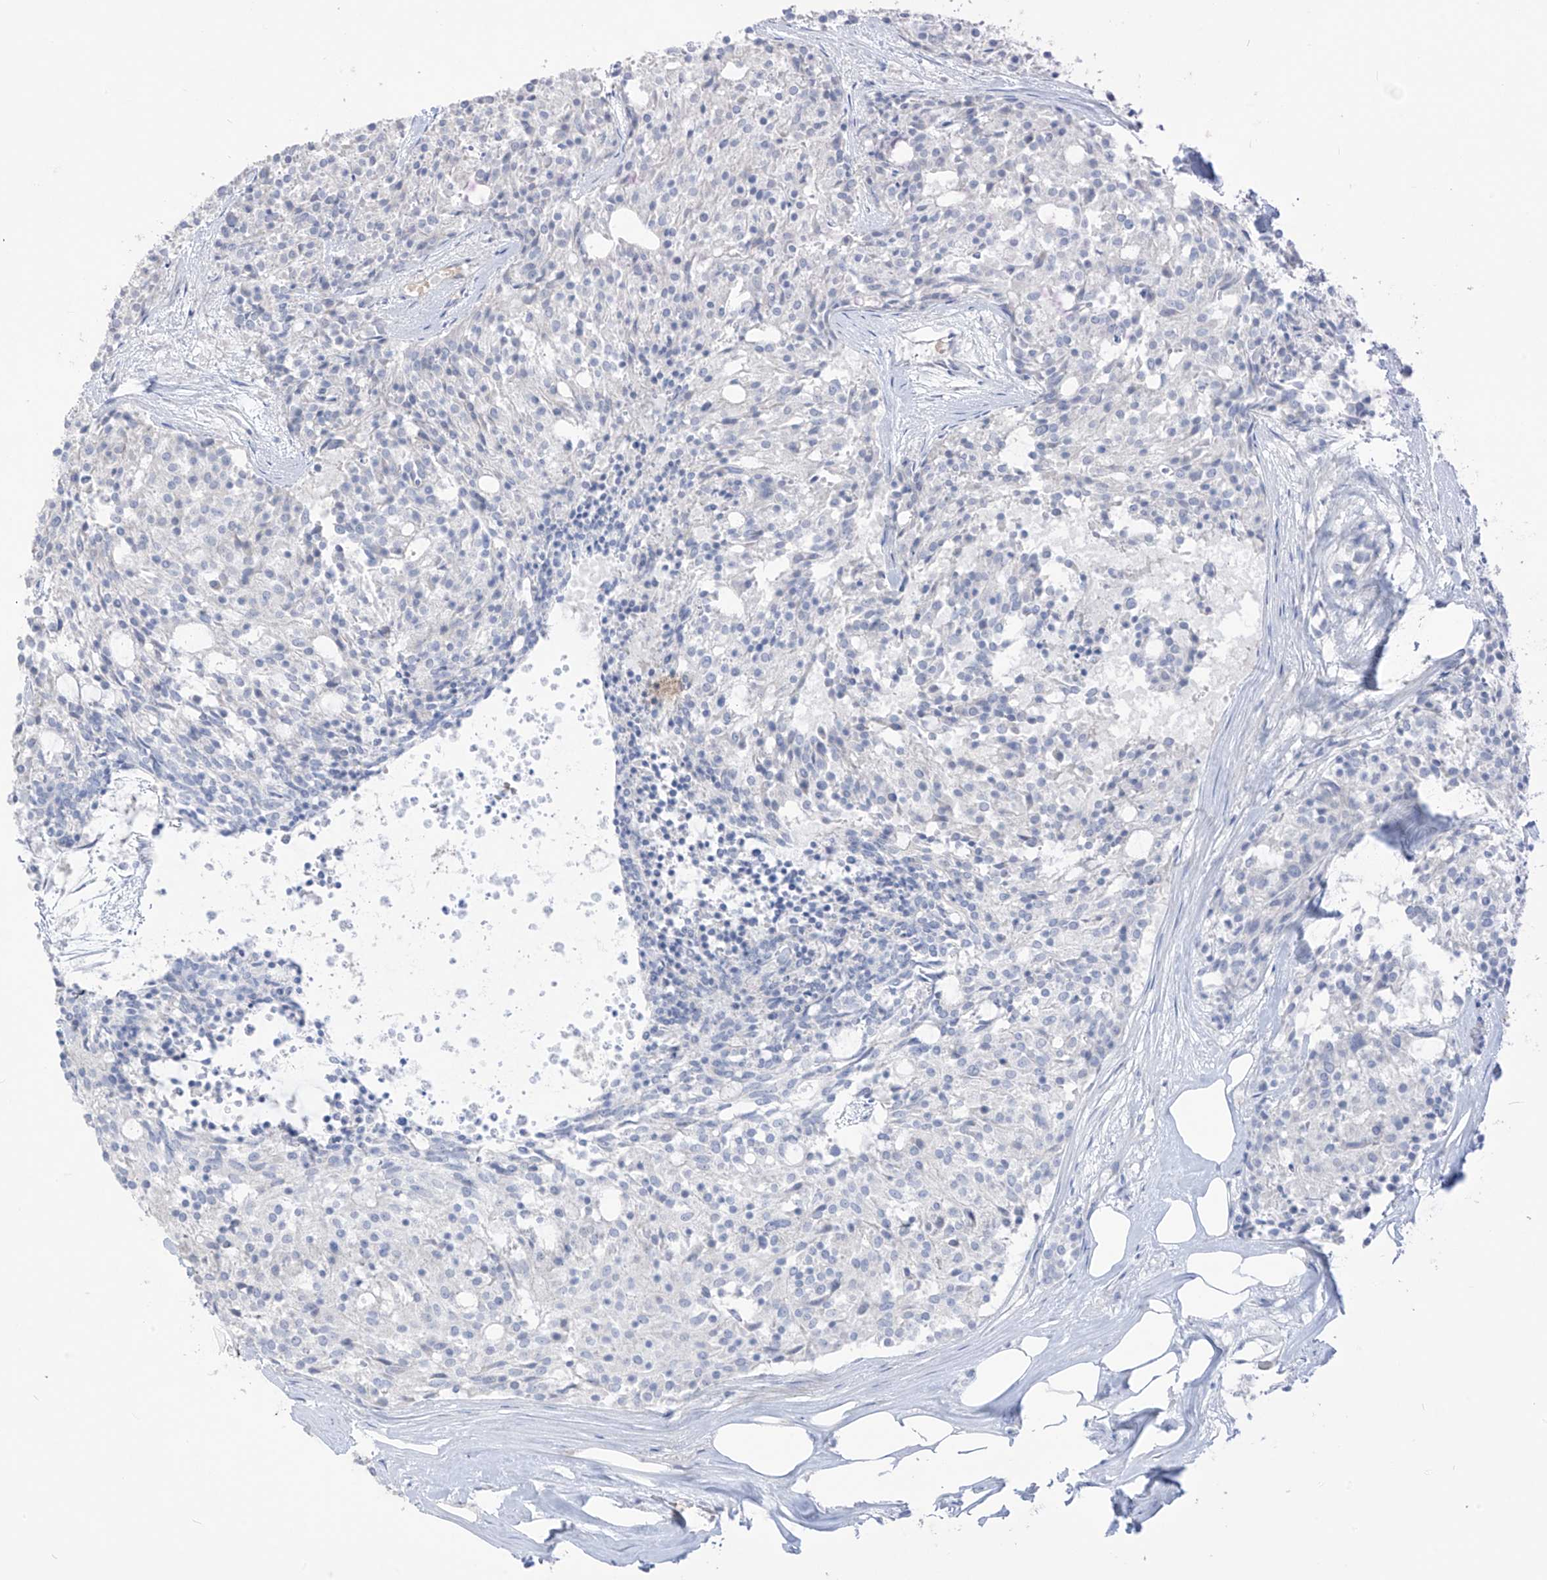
{"staining": {"intensity": "negative", "quantity": "none", "location": "none"}, "tissue": "carcinoid", "cell_type": "Tumor cells", "image_type": "cancer", "snomed": [{"axis": "morphology", "description": "Carcinoid, malignant, NOS"}, {"axis": "topography", "description": "Pancreas"}], "caption": "Immunohistochemical staining of human carcinoid exhibits no significant positivity in tumor cells.", "gene": "ASPRV1", "patient": {"sex": "female", "age": 54}}